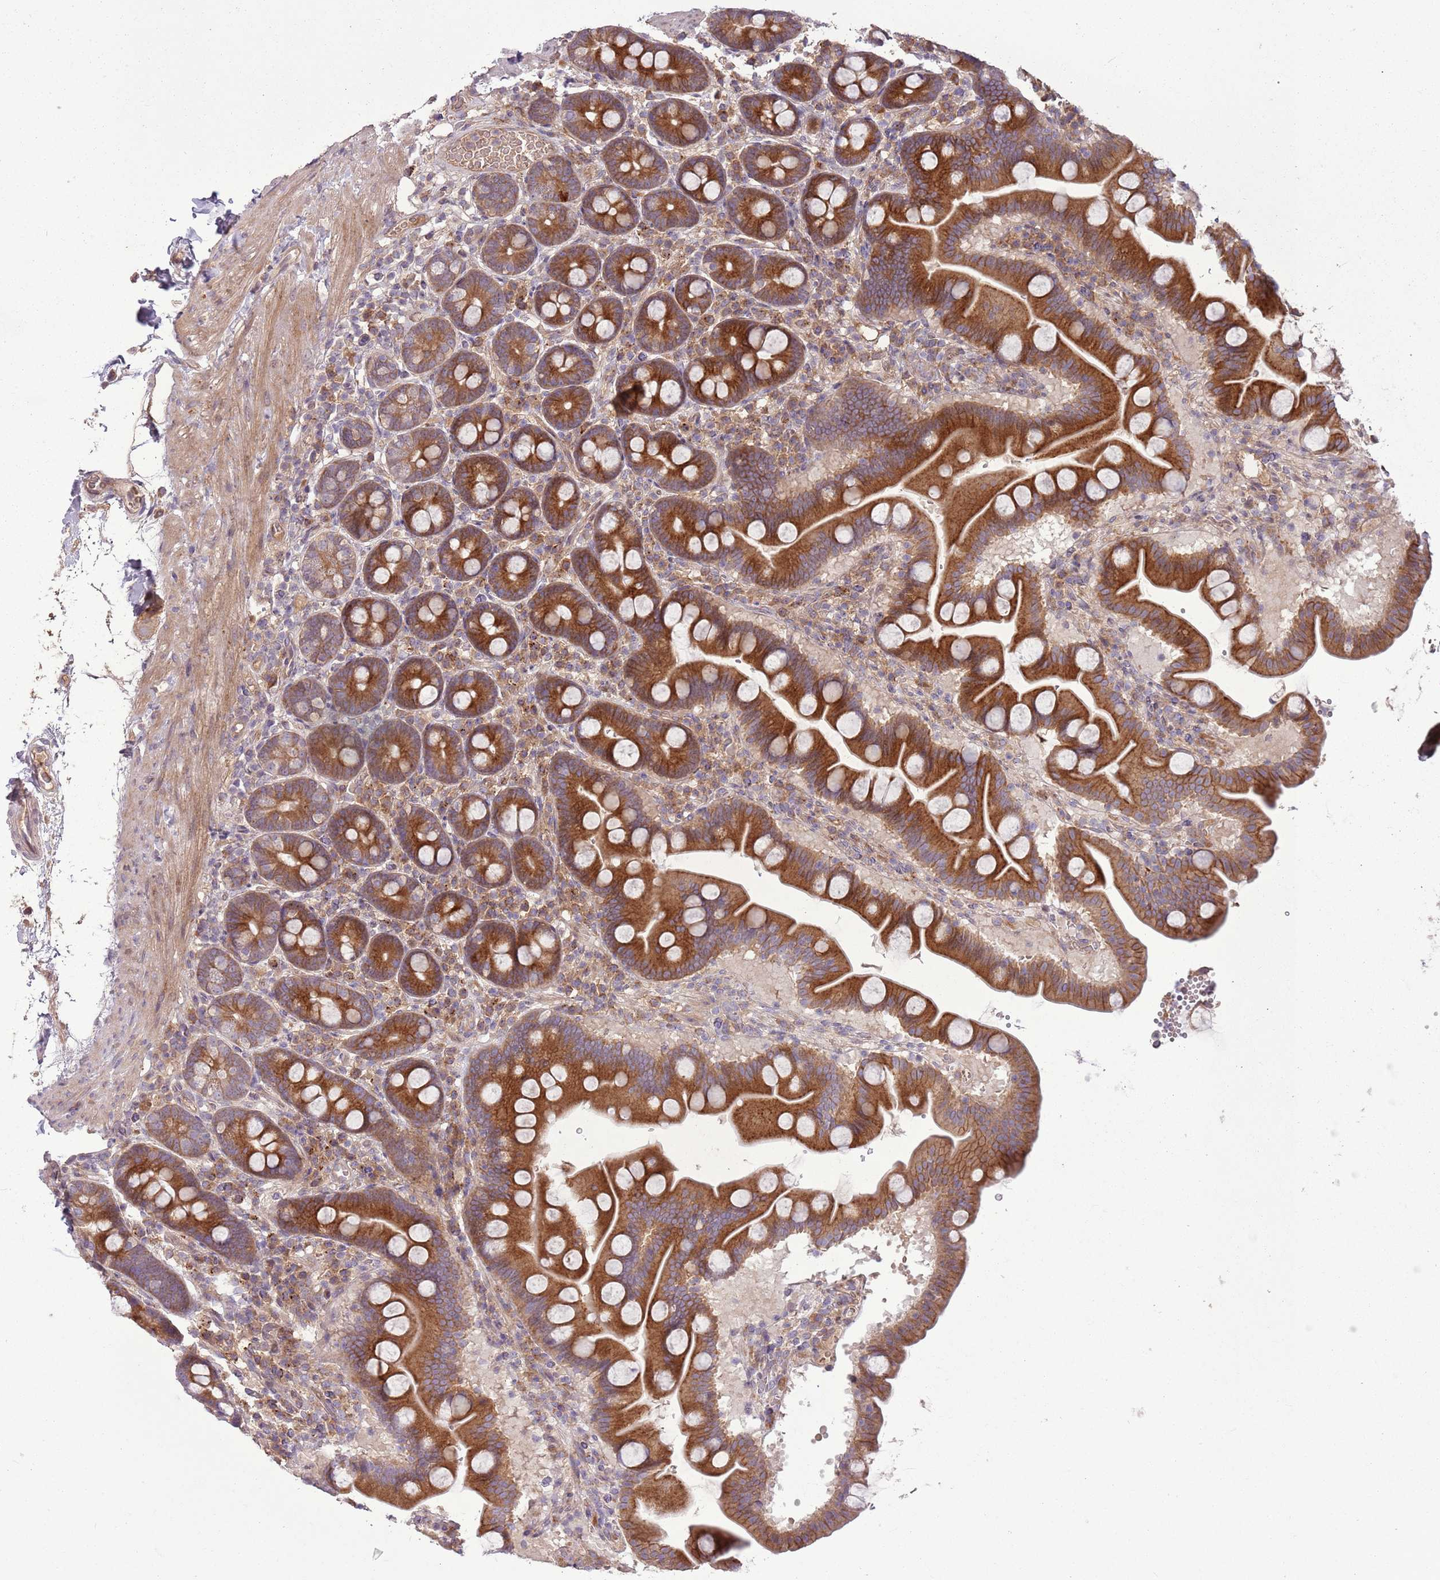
{"staining": {"intensity": "strong", "quantity": ">75%", "location": "cytoplasmic/membranous"}, "tissue": "duodenum", "cell_type": "Glandular cells", "image_type": "normal", "snomed": [{"axis": "morphology", "description": "Normal tissue, NOS"}, {"axis": "topography", "description": "Duodenum"}], "caption": "Immunohistochemistry (DAB) staining of unremarkable human duodenum demonstrates strong cytoplasmic/membranous protein positivity in approximately >75% of glandular cells.", "gene": "ANKRD24", "patient": {"sex": "male", "age": 54}}